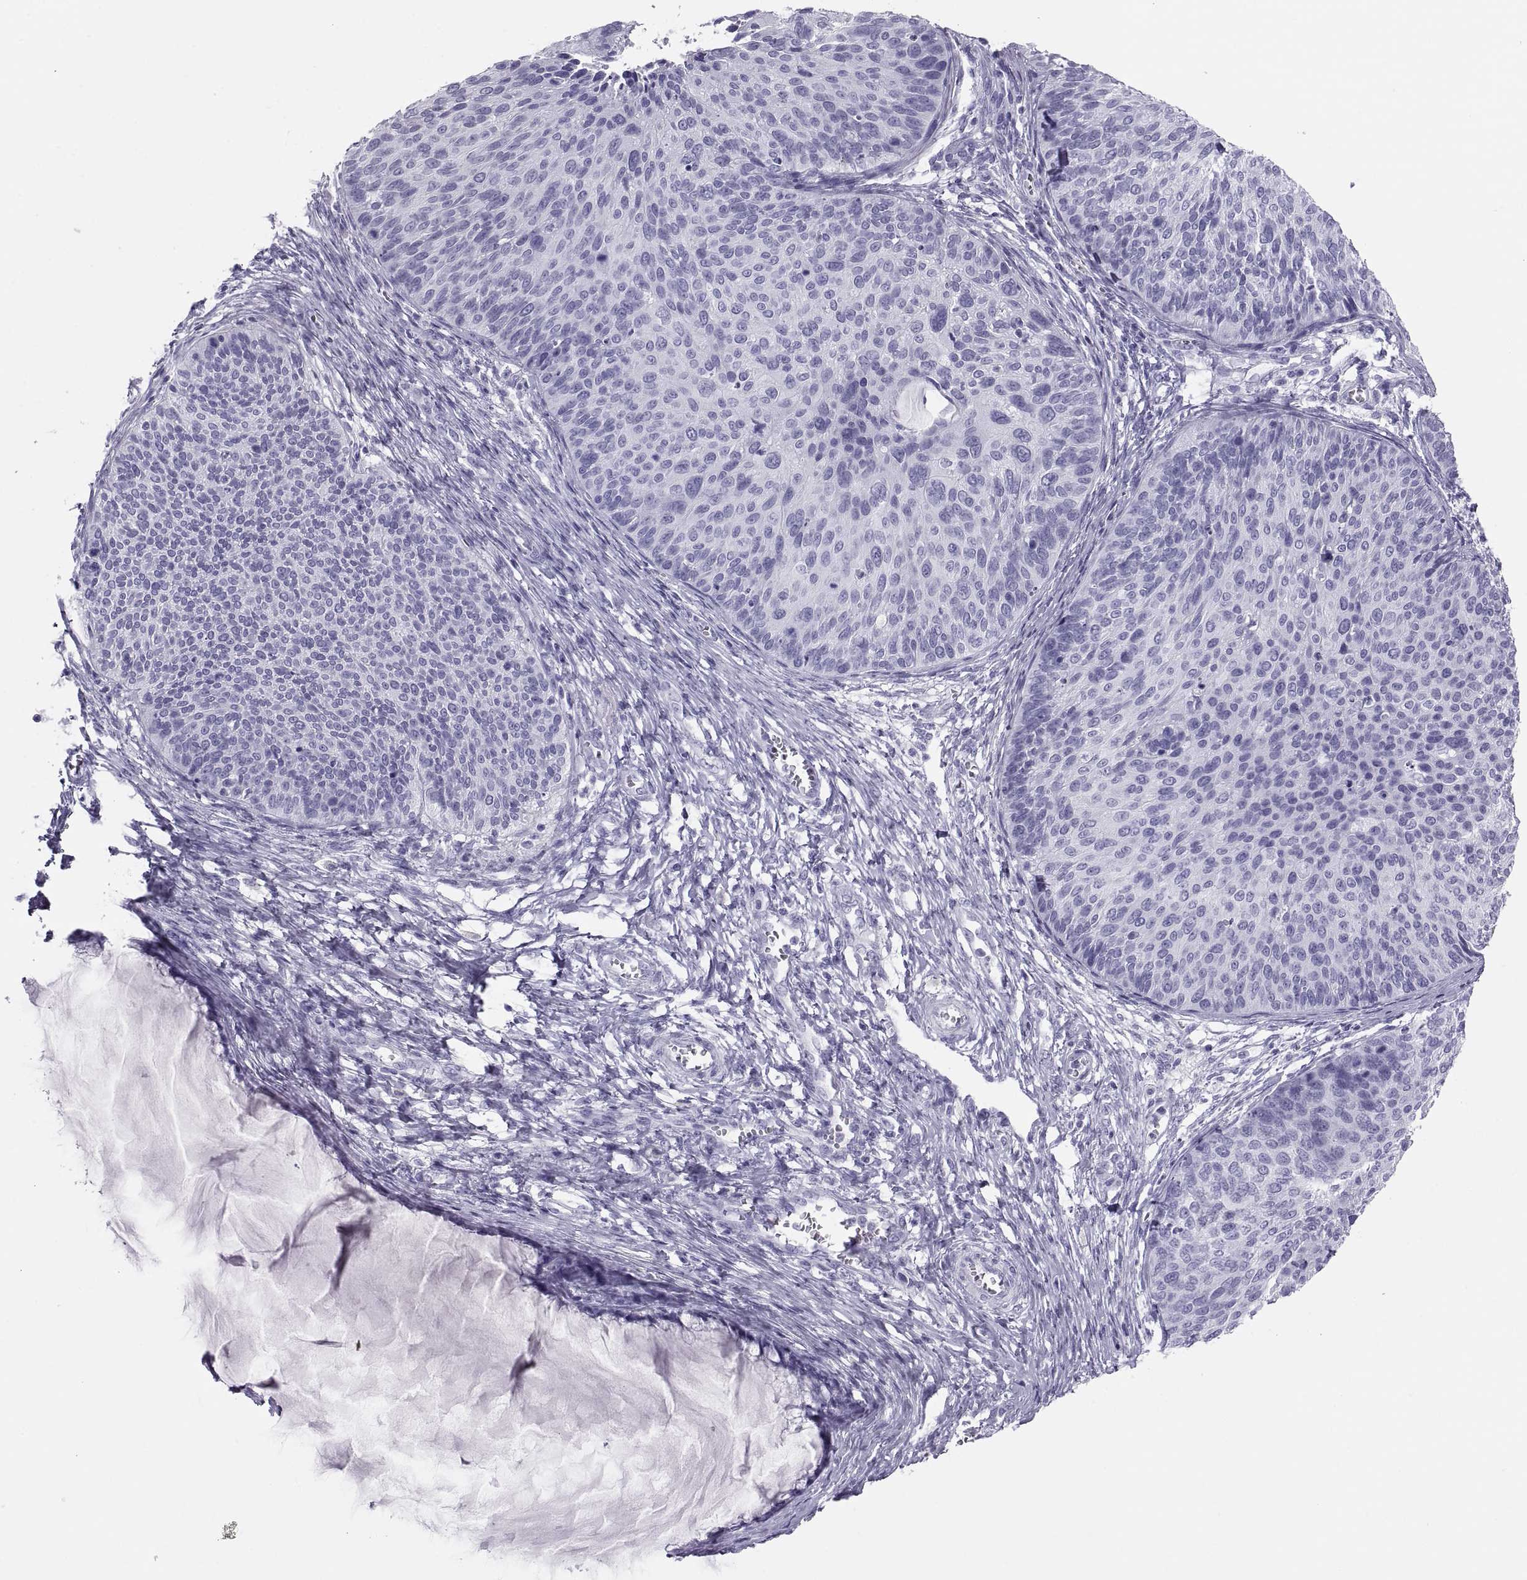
{"staining": {"intensity": "negative", "quantity": "none", "location": "none"}, "tissue": "cervical cancer", "cell_type": "Tumor cells", "image_type": "cancer", "snomed": [{"axis": "morphology", "description": "Squamous cell carcinoma, NOS"}, {"axis": "topography", "description": "Cervix"}], "caption": "Micrograph shows no significant protein positivity in tumor cells of cervical cancer (squamous cell carcinoma).", "gene": "SEMG1", "patient": {"sex": "female", "age": 36}}